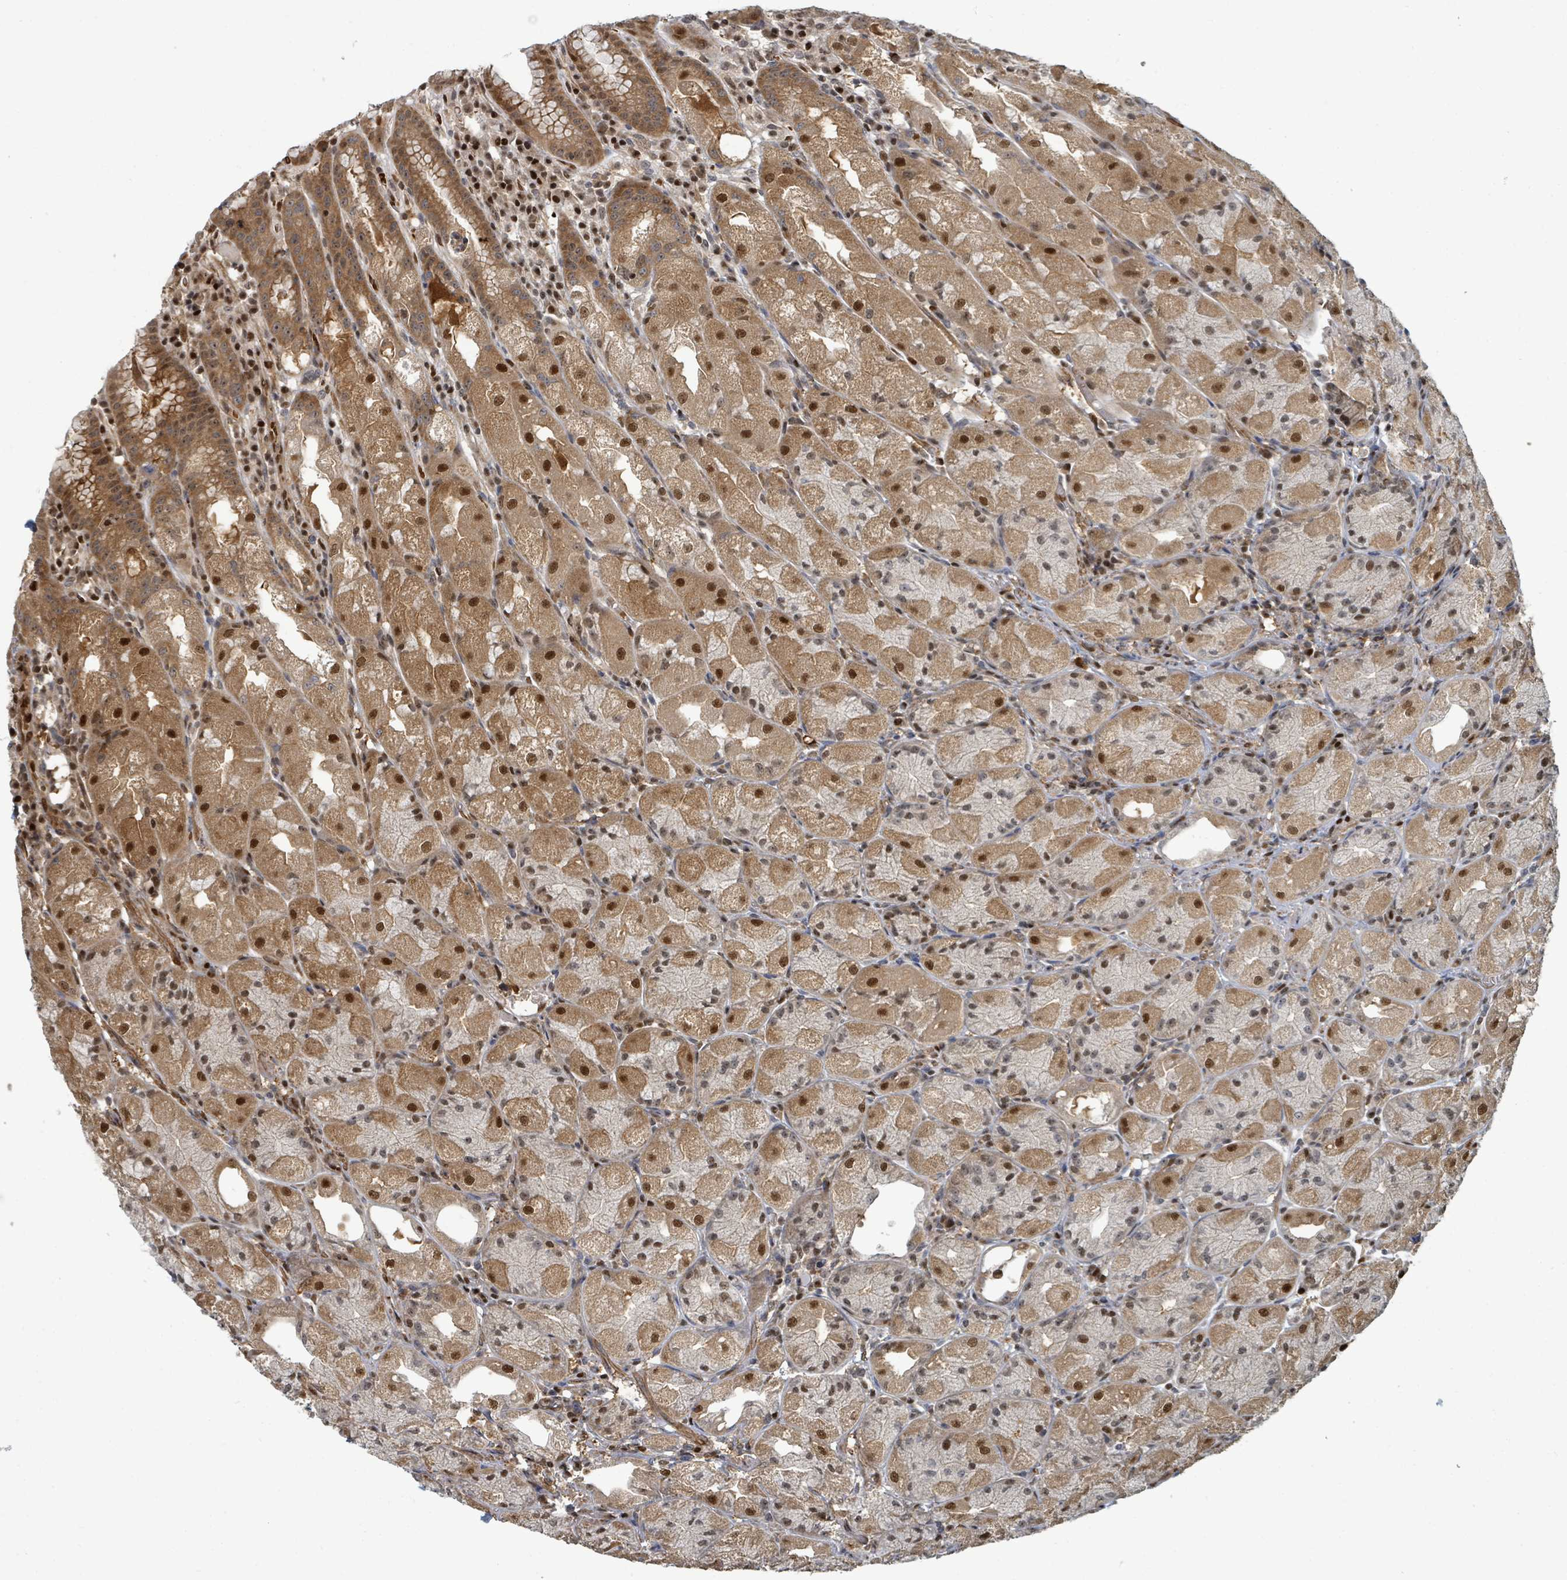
{"staining": {"intensity": "strong", "quantity": ">75%", "location": "cytoplasmic/membranous,nuclear"}, "tissue": "stomach", "cell_type": "Glandular cells", "image_type": "normal", "snomed": [{"axis": "morphology", "description": "Normal tissue, NOS"}, {"axis": "topography", "description": "Stomach, upper"}], "caption": "The immunohistochemical stain labels strong cytoplasmic/membranous,nuclear staining in glandular cells of unremarkable stomach. (Brightfield microscopy of DAB IHC at high magnification).", "gene": "TRDMT1", "patient": {"sex": "male", "age": 52}}